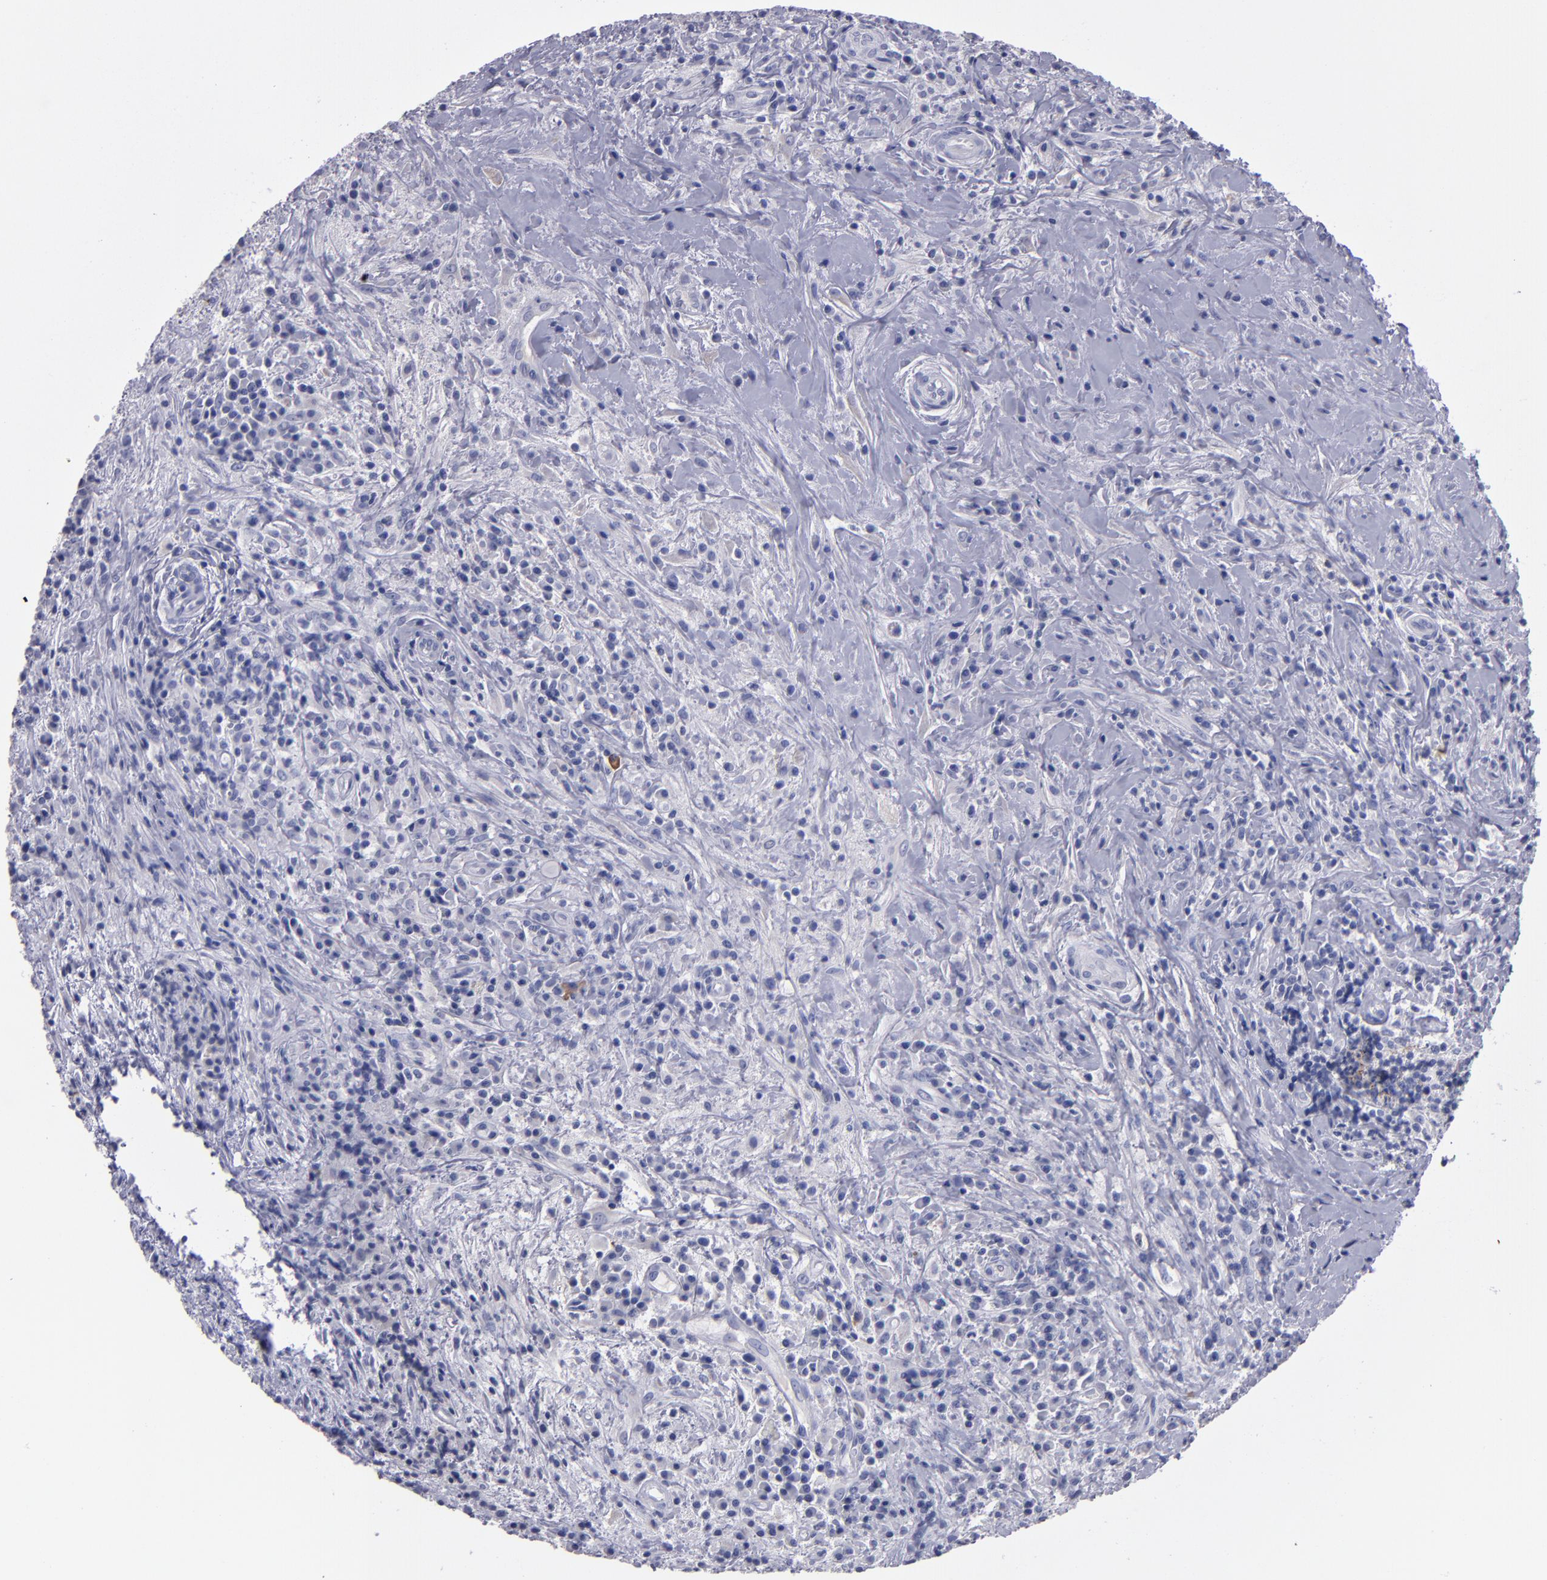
{"staining": {"intensity": "negative", "quantity": "none", "location": "none"}, "tissue": "lymphoma", "cell_type": "Tumor cells", "image_type": "cancer", "snomed": [{"axis": "morphology", "description": "Hodgkin's disease, NOS"}, {"axis": "topography", "description": "Lymph node"}], "caption": "Lymphoma stained for a protein using immunohistochemistry reveals no expression tumor cells.", "gene": "CDH3", "patient": {"sex": "female", "age": 25}}